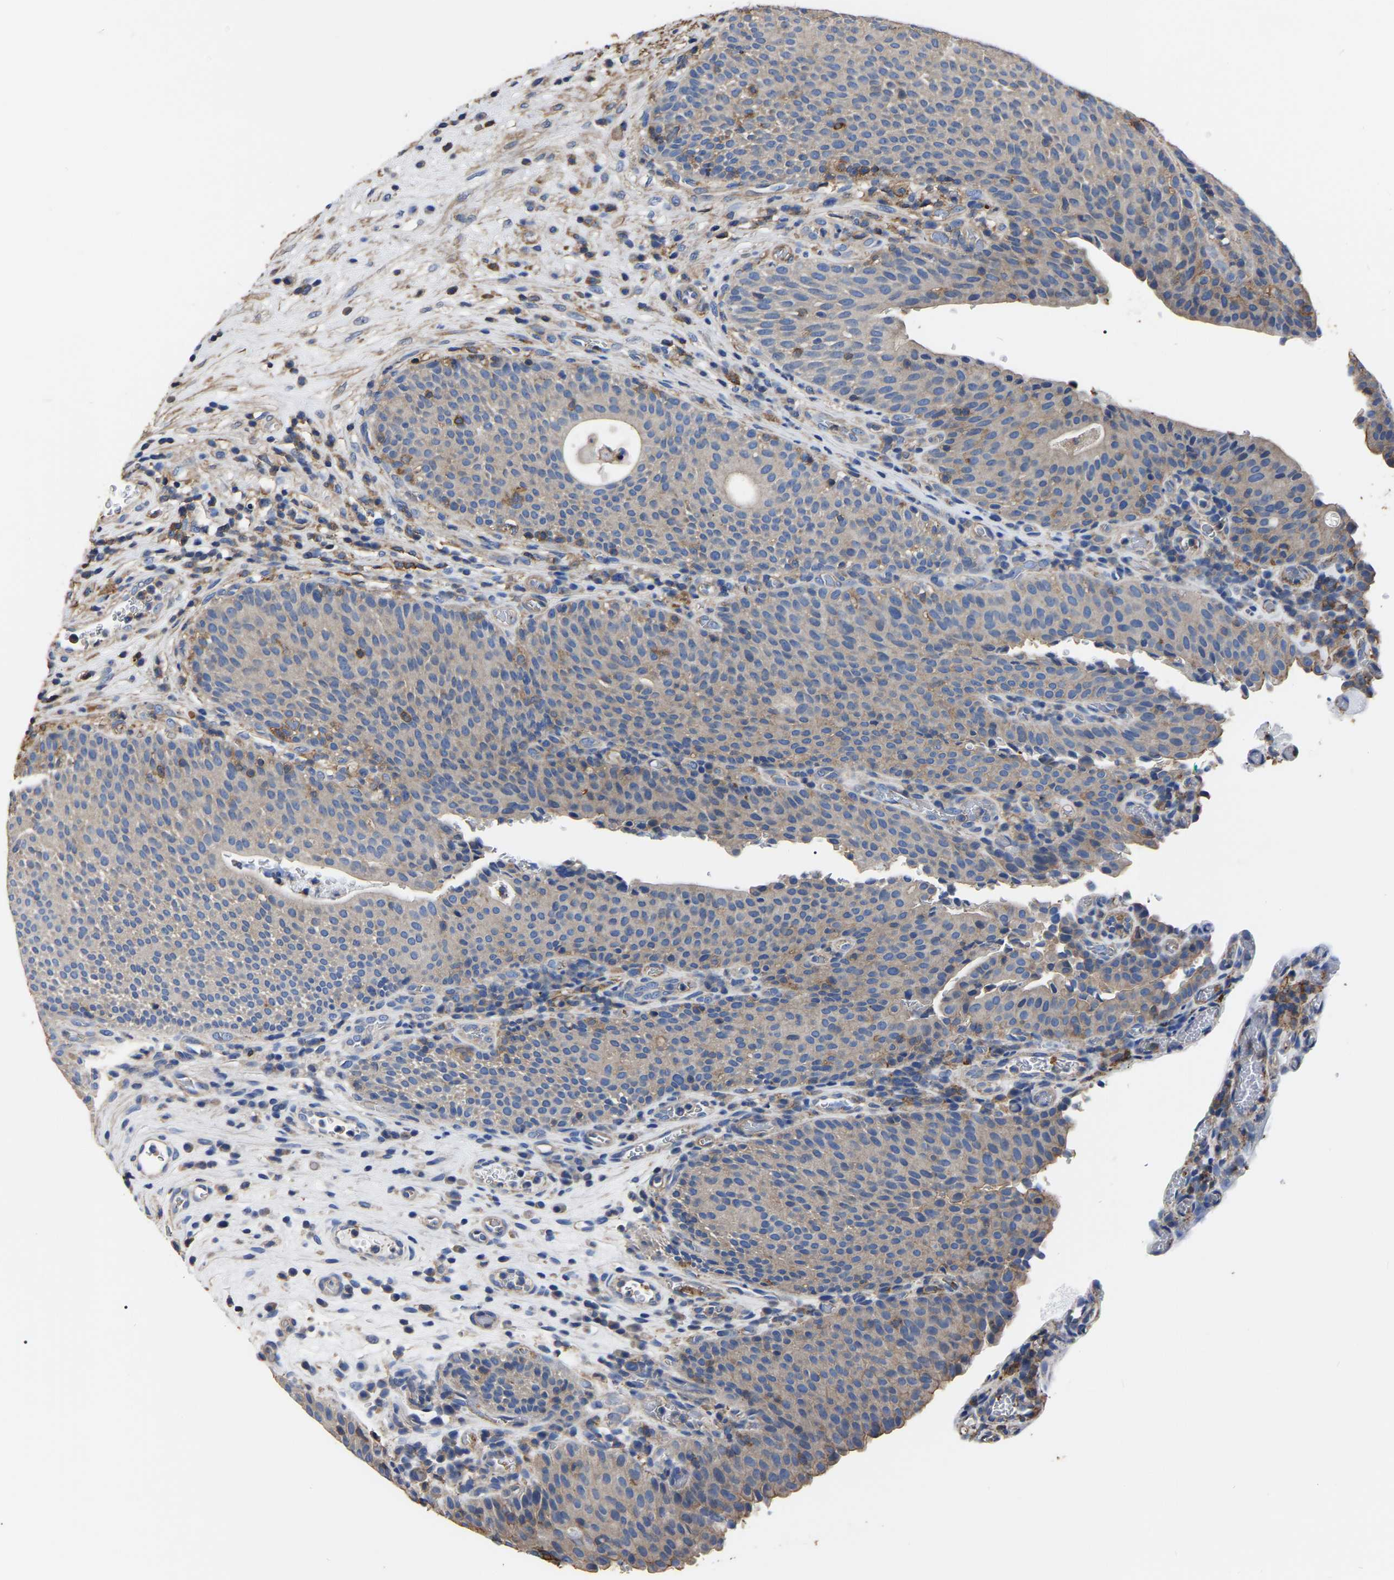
{"staining": {"intensity": "moderate", "quantity": "<25%", "location": "cytoplasmic/membranous"}, "tissue": "urothelial cancer", "cell_type": "Tumor cells", "image_type": "cancer", "snomed": [{"axis": "morphology", "description": "Urothelial carcinoma, High grade"}, {"axis": "topography", "description": "Urinary bladder"}], "caption": "DAB immunohistochemical staining of urothelial cancer displays moderate cytoplasmic/membranous protein expression in approximately <25% of tumor cells.", "gene": "ARMT1", "patient": {"sex": "male", "age": 74}}